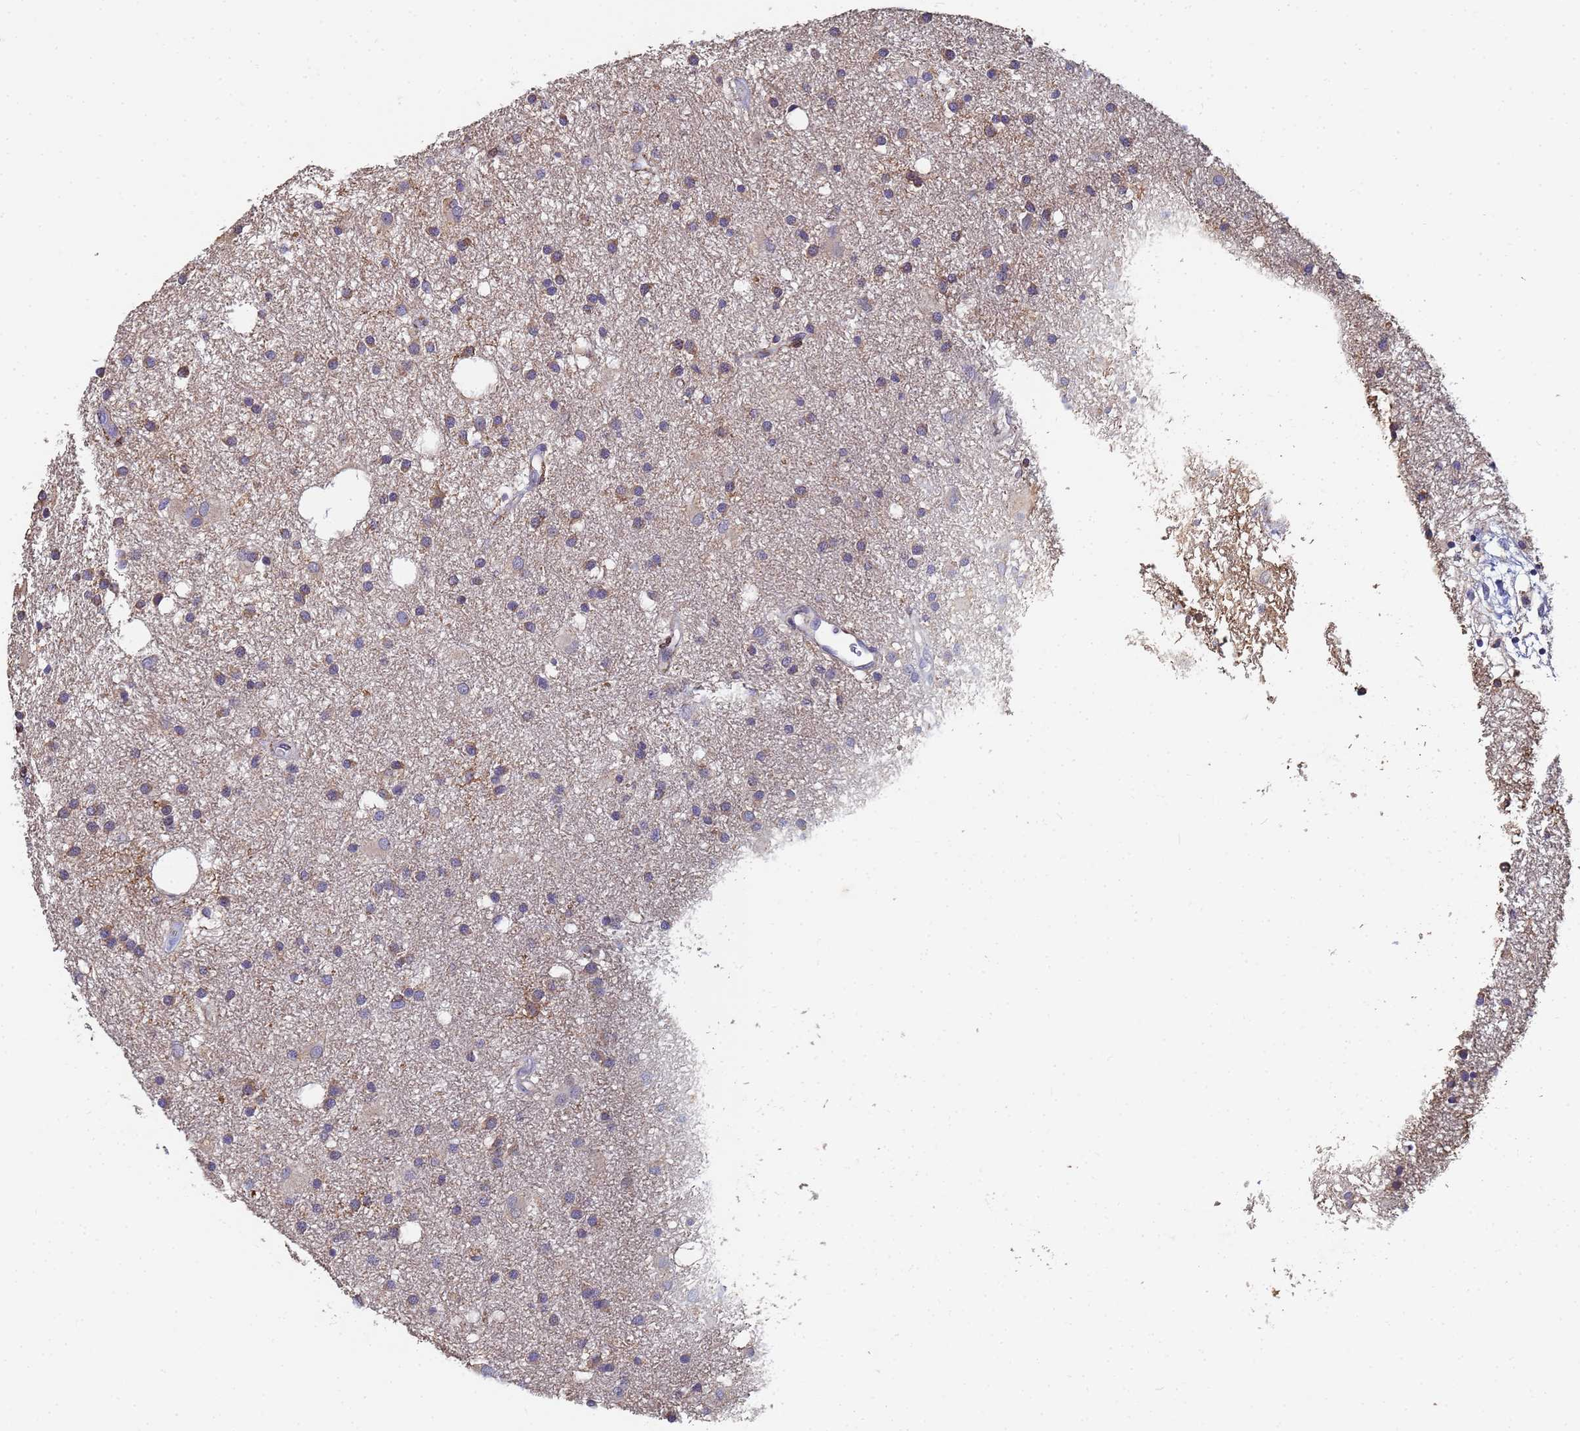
{"staining": {"intensity": "weak", "quantity": "25%-75%", "location": "cytoplasmic/membranous"}, "tissue": "glioma", "cell_type": "Tumor cells", "image_type": "cancer", "snomed": [{"axis": "morphology", "description": "Glioma, malignant, High grade"}, {"axis": "topography", "description": "Brain"}], "caption": "This is an image of immunohistochemistry (IHC) staining of glioma, which shows weak staining in the cytoplasmic/membranous of tumor cells.", "gene": "C5orf34", "patient": {"sex": "male", "age": 77}}